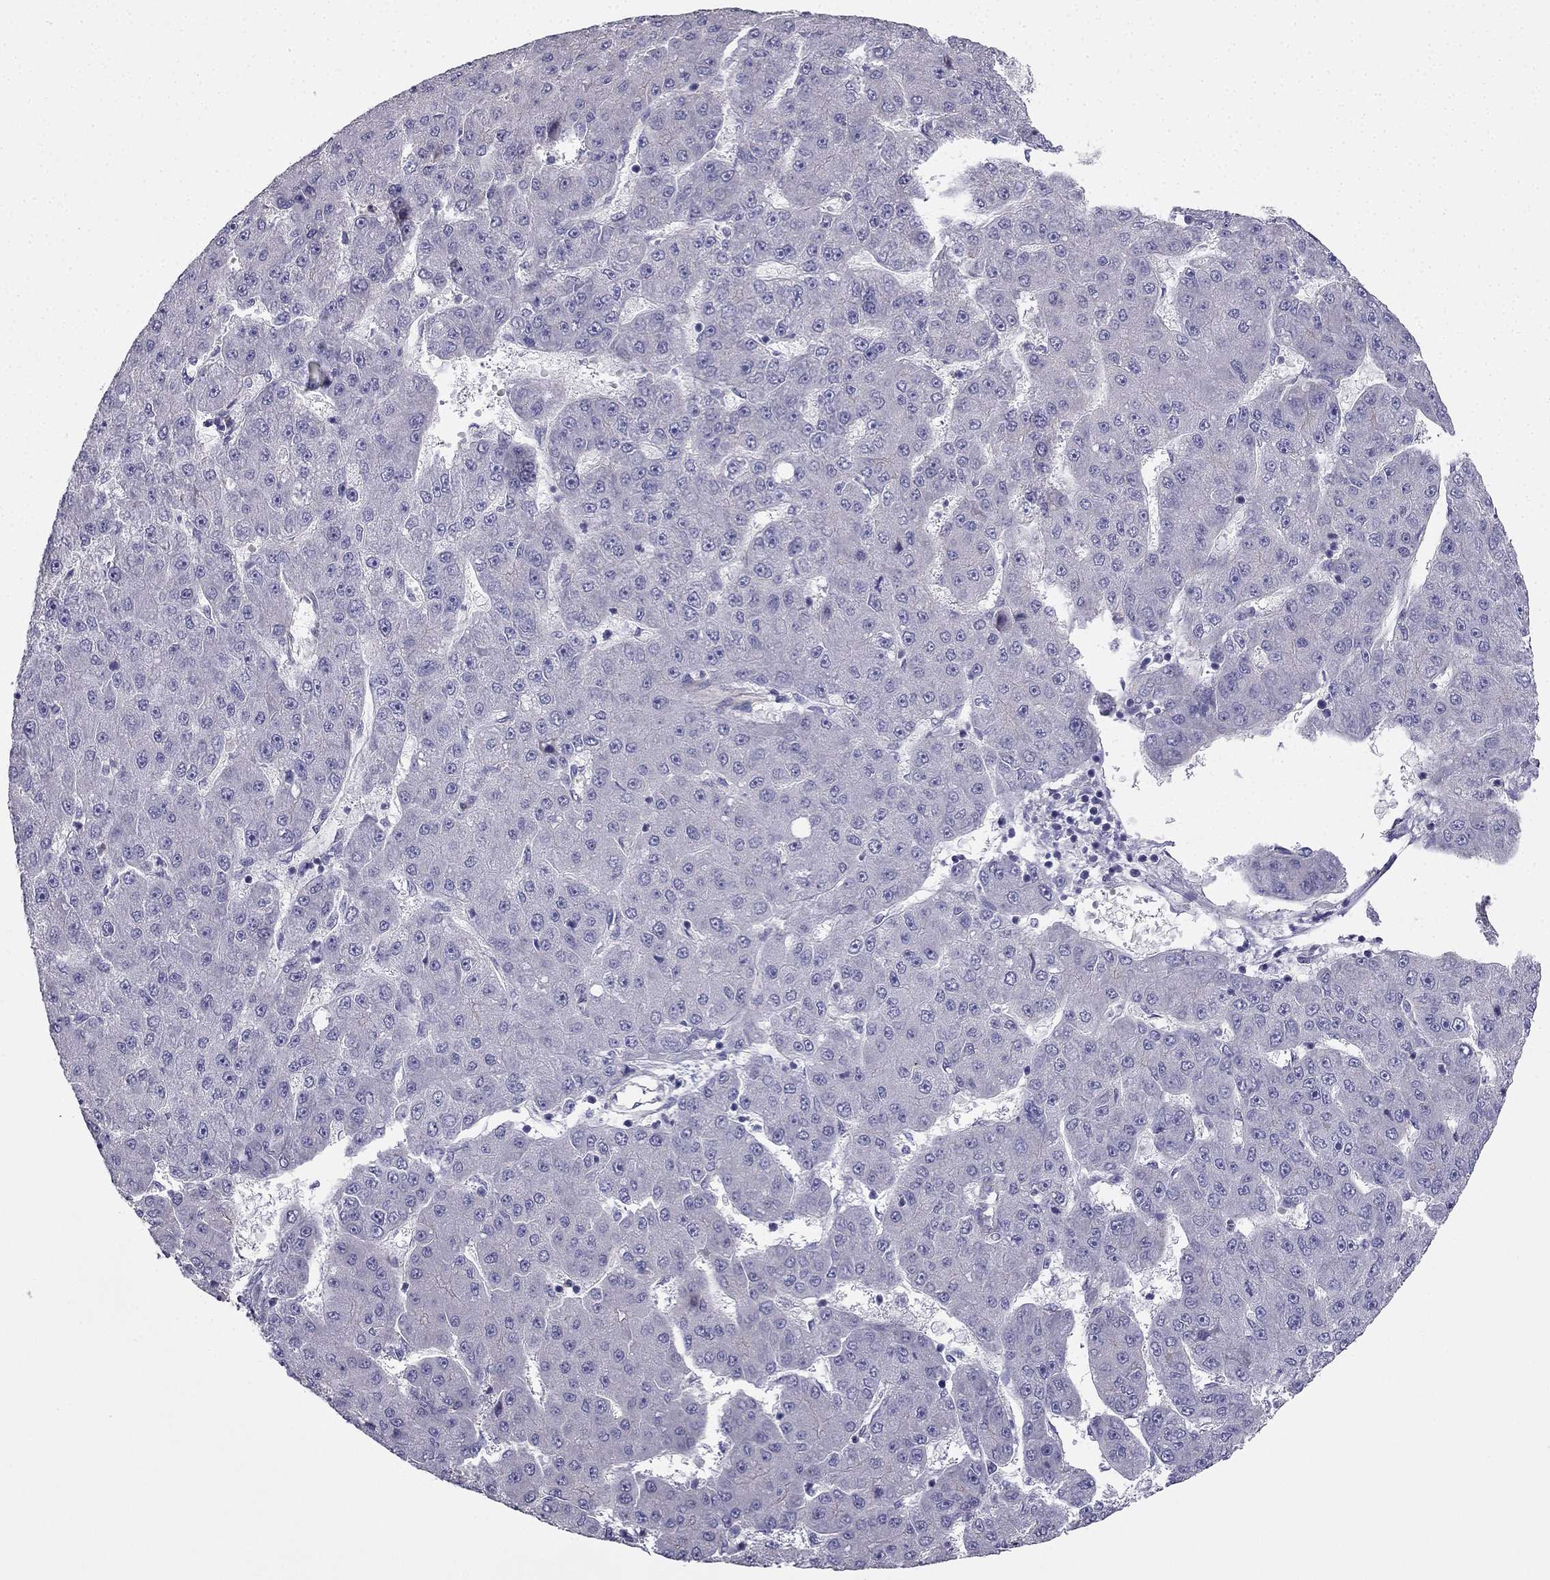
{"staining": {"intensity": "negative", "quantity": "none", "location": "none"}, "tissue": "liver cancer", "cell_type": "Tumor cells", "image_type": "cancer", "snomed": [{"axis": "morphology", "description": "Carcinoma, Hepatocellular, NOS"}, {"axis": "topography", "description": "Liver"}], "caption": "This is an IHC photomicrograph of human liver cancer (hepatocellular carcinoma). There is no positivity in tumor cells.", "gene": "ENOX1", "patient": {"sex": "male", "age": 67}}